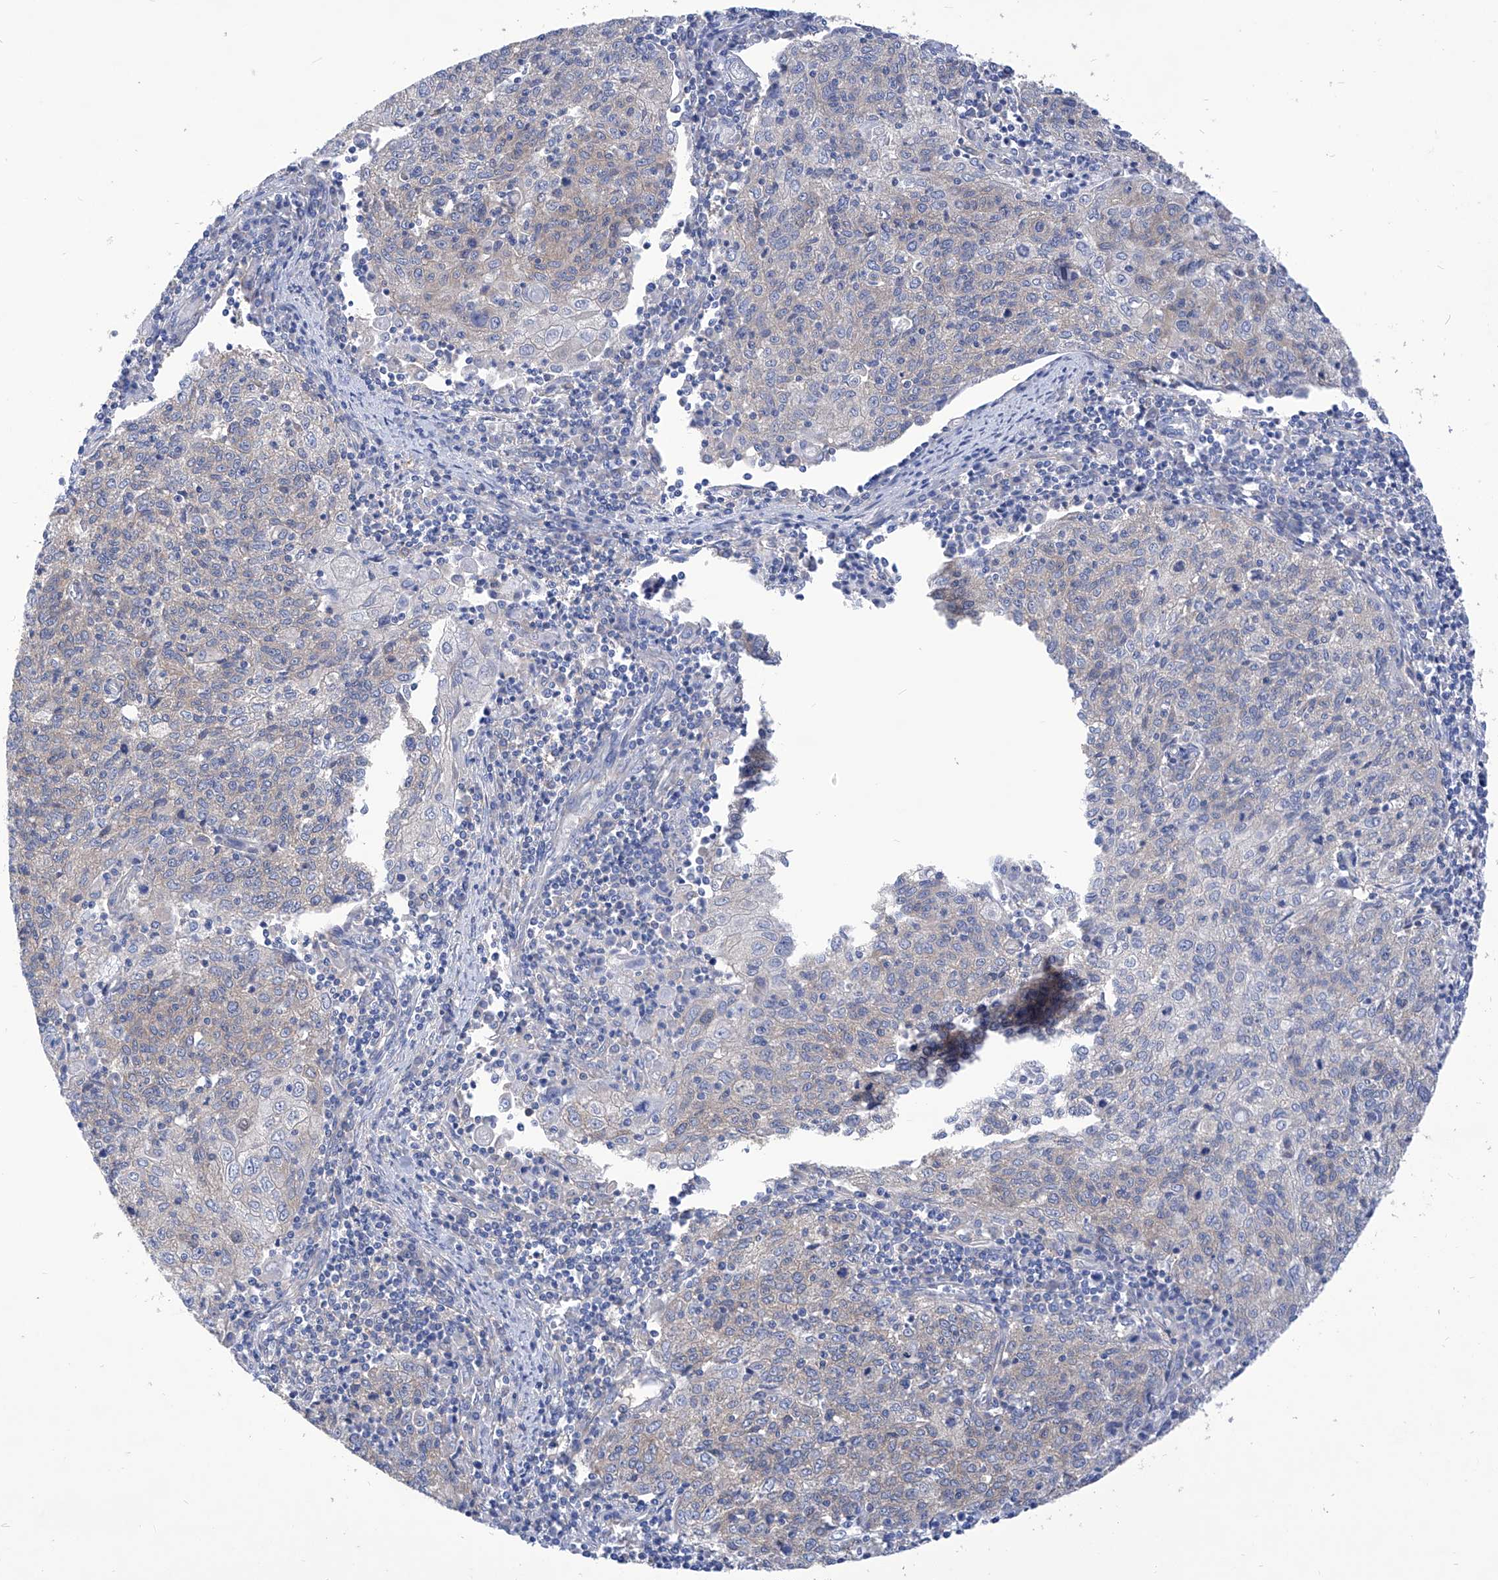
{"staining": {"intensity": "negative", "quantity": "none", "location": "none"}, "tissue": "cervical cancer", "cell_type": "Tumor cells", "image_type": "cancer", "snomed": [{"axis": "morphology", "description": "Squamous cell carcinoma, NOS"}, {"axis": "topography", "description": "Cervix"}], "caption": "Histopathology image shows no significant protein positivity in tumor cells of cervical cancer.", "gene": "XPNPEP1", "patient": {"sex": "female", "age": 48}}